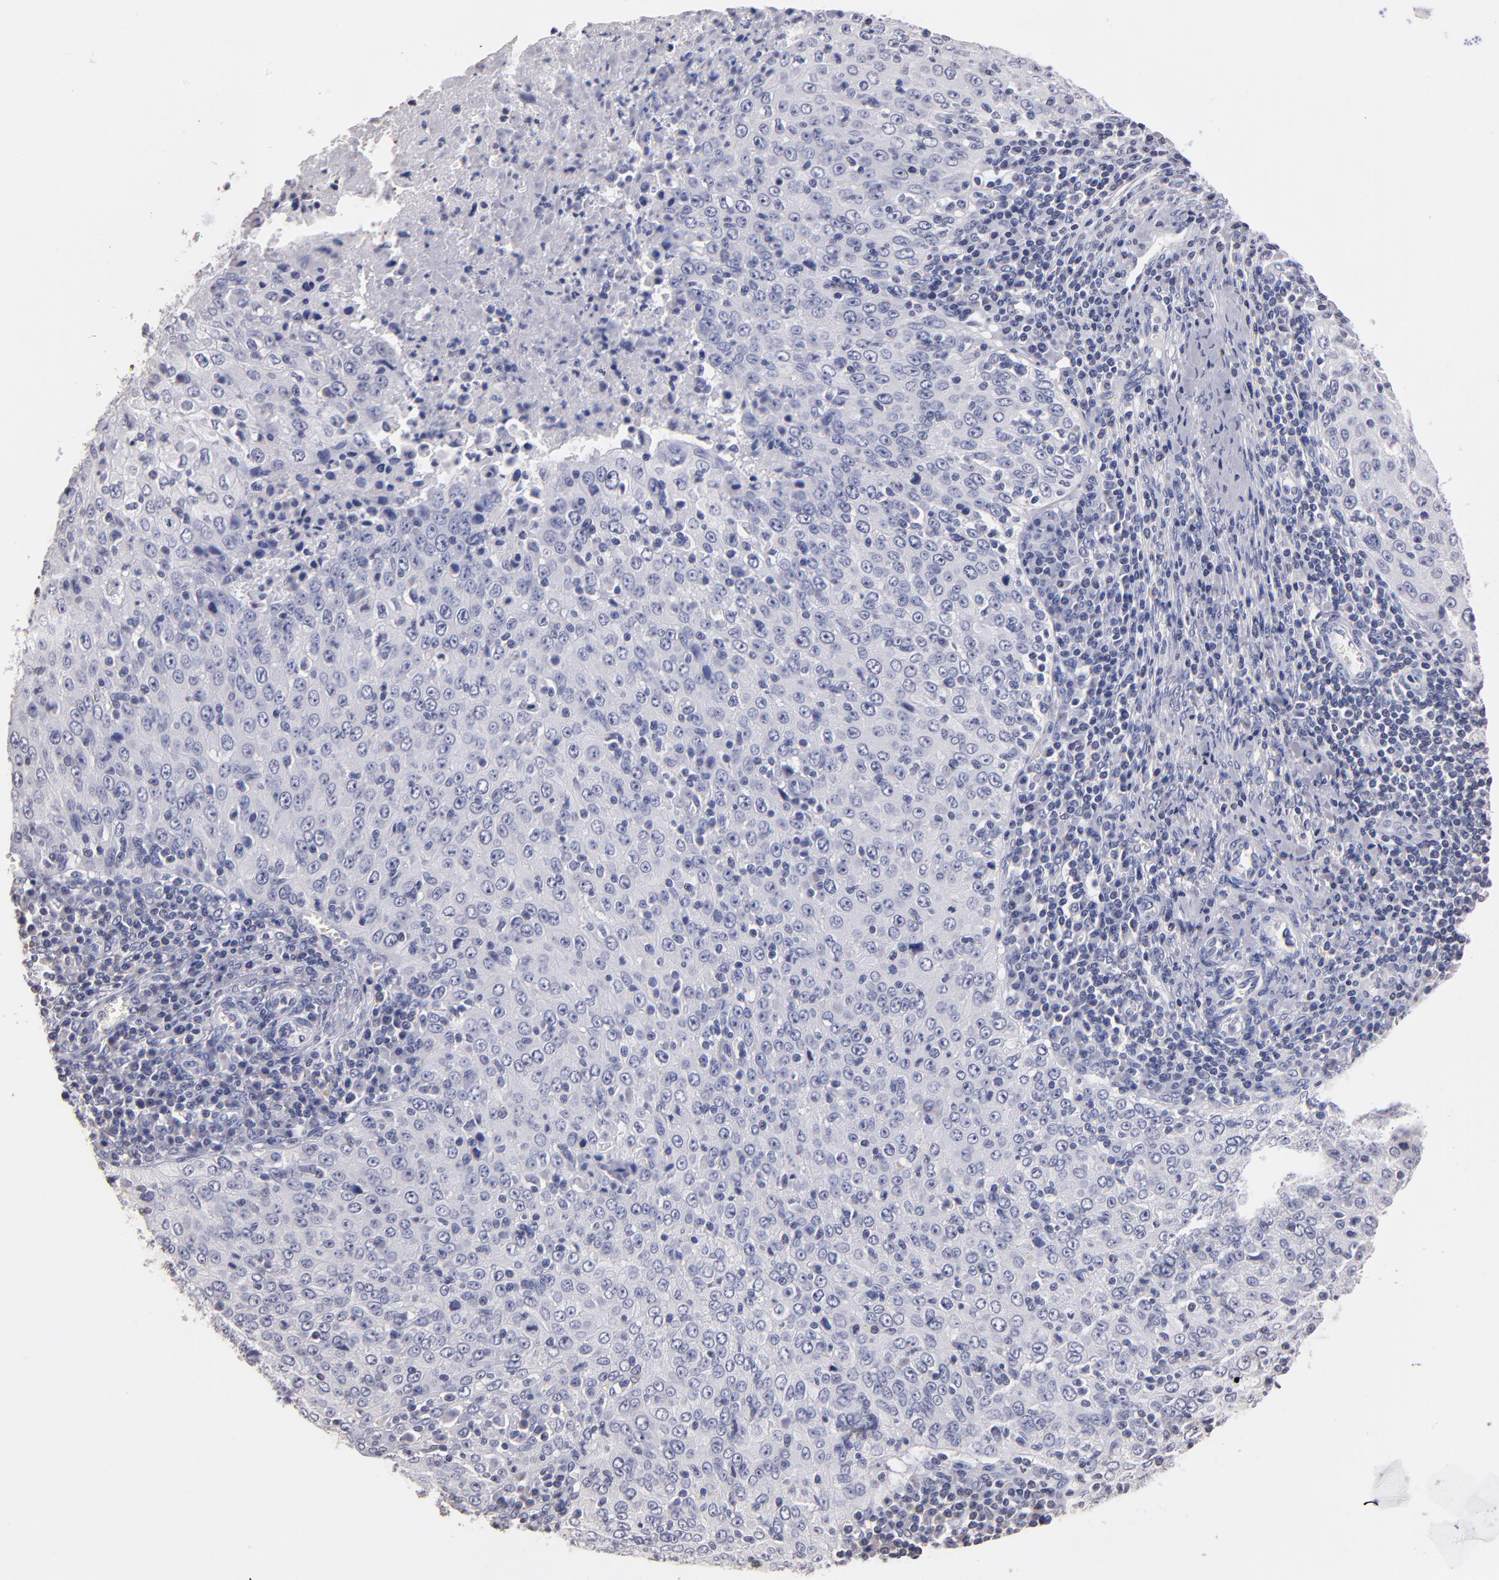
{"staining": {"intensity": "negative", "quantity": "none", "location": "none"}, "tissue": "cervical cancer", "cell_type": "Tumor cells", "image_type": "cancer", "snomed": [{"axis": "morphology", "description": "Squamous cell carcinoma, NOS"}, {"axis": "topography", "description": "Cervix"}], "caption": "There is no significant positivity in tumor cells of squamous cell carcinoma (cervical).", "gene": "SOX10", "patient": {"sex": "female", "age": 27}}